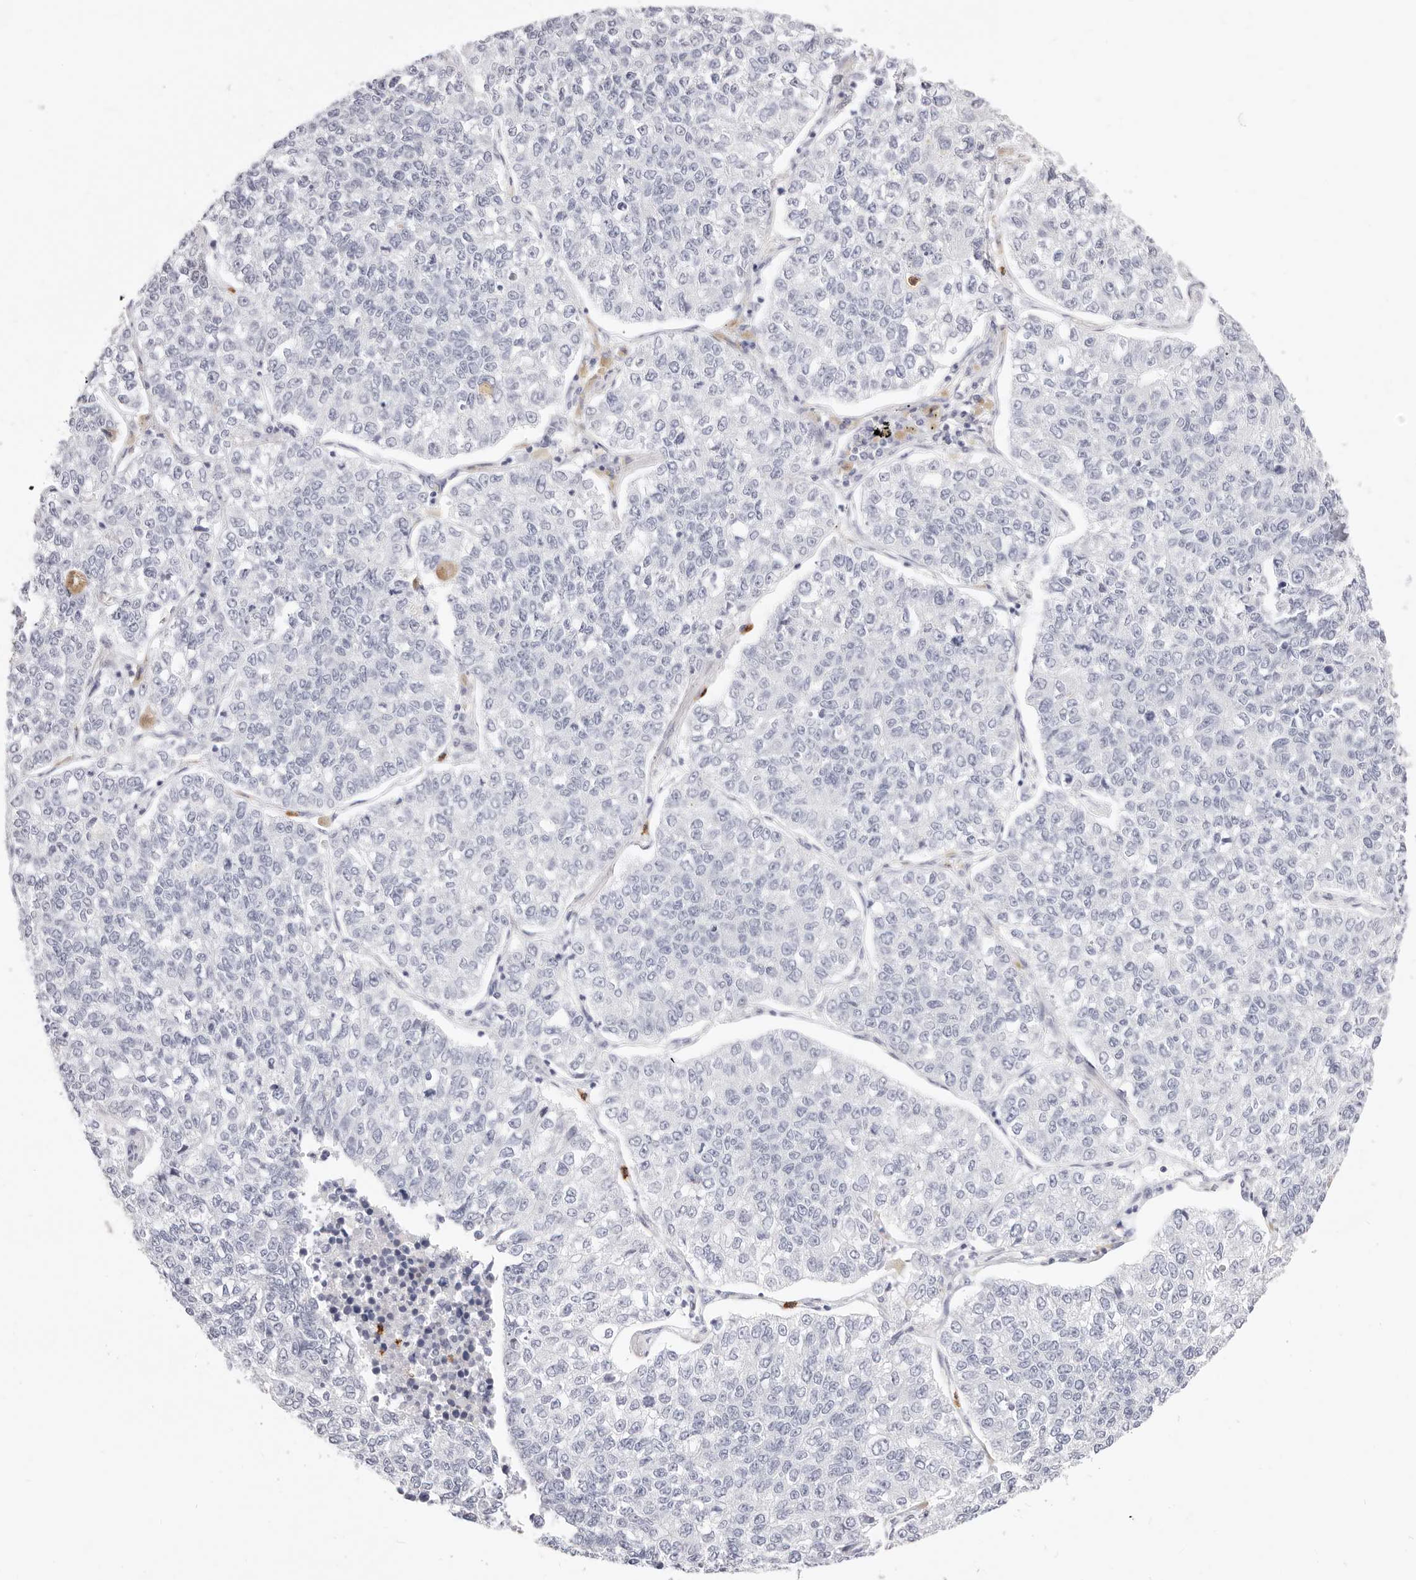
{"staining": {"intensity": "negative", "quantity": "none", "location": "none"}, "tissue": "lung cancer", "cell_type": "Tumor cells", "image_type": "cancer", "snomed": [{"axis": "morphology", "description": "Adenocarcinoma, NOS"}, {"axis": "topography", "description": "Lung"}], "caption": "DAB (3,3'-diaminobenzidine) immunohistochemical staining of human lung cancer displays no significant expression in tumor cells. The staining was performed using DAB (3,3'-diaminobenzidine) to visualize the protein expression in brown, while the nuclei were stained in blue with hematoxylin (Magnification: 20x).", "gene": "CAMP", "patient": {"sex": "male", "age": 49}}